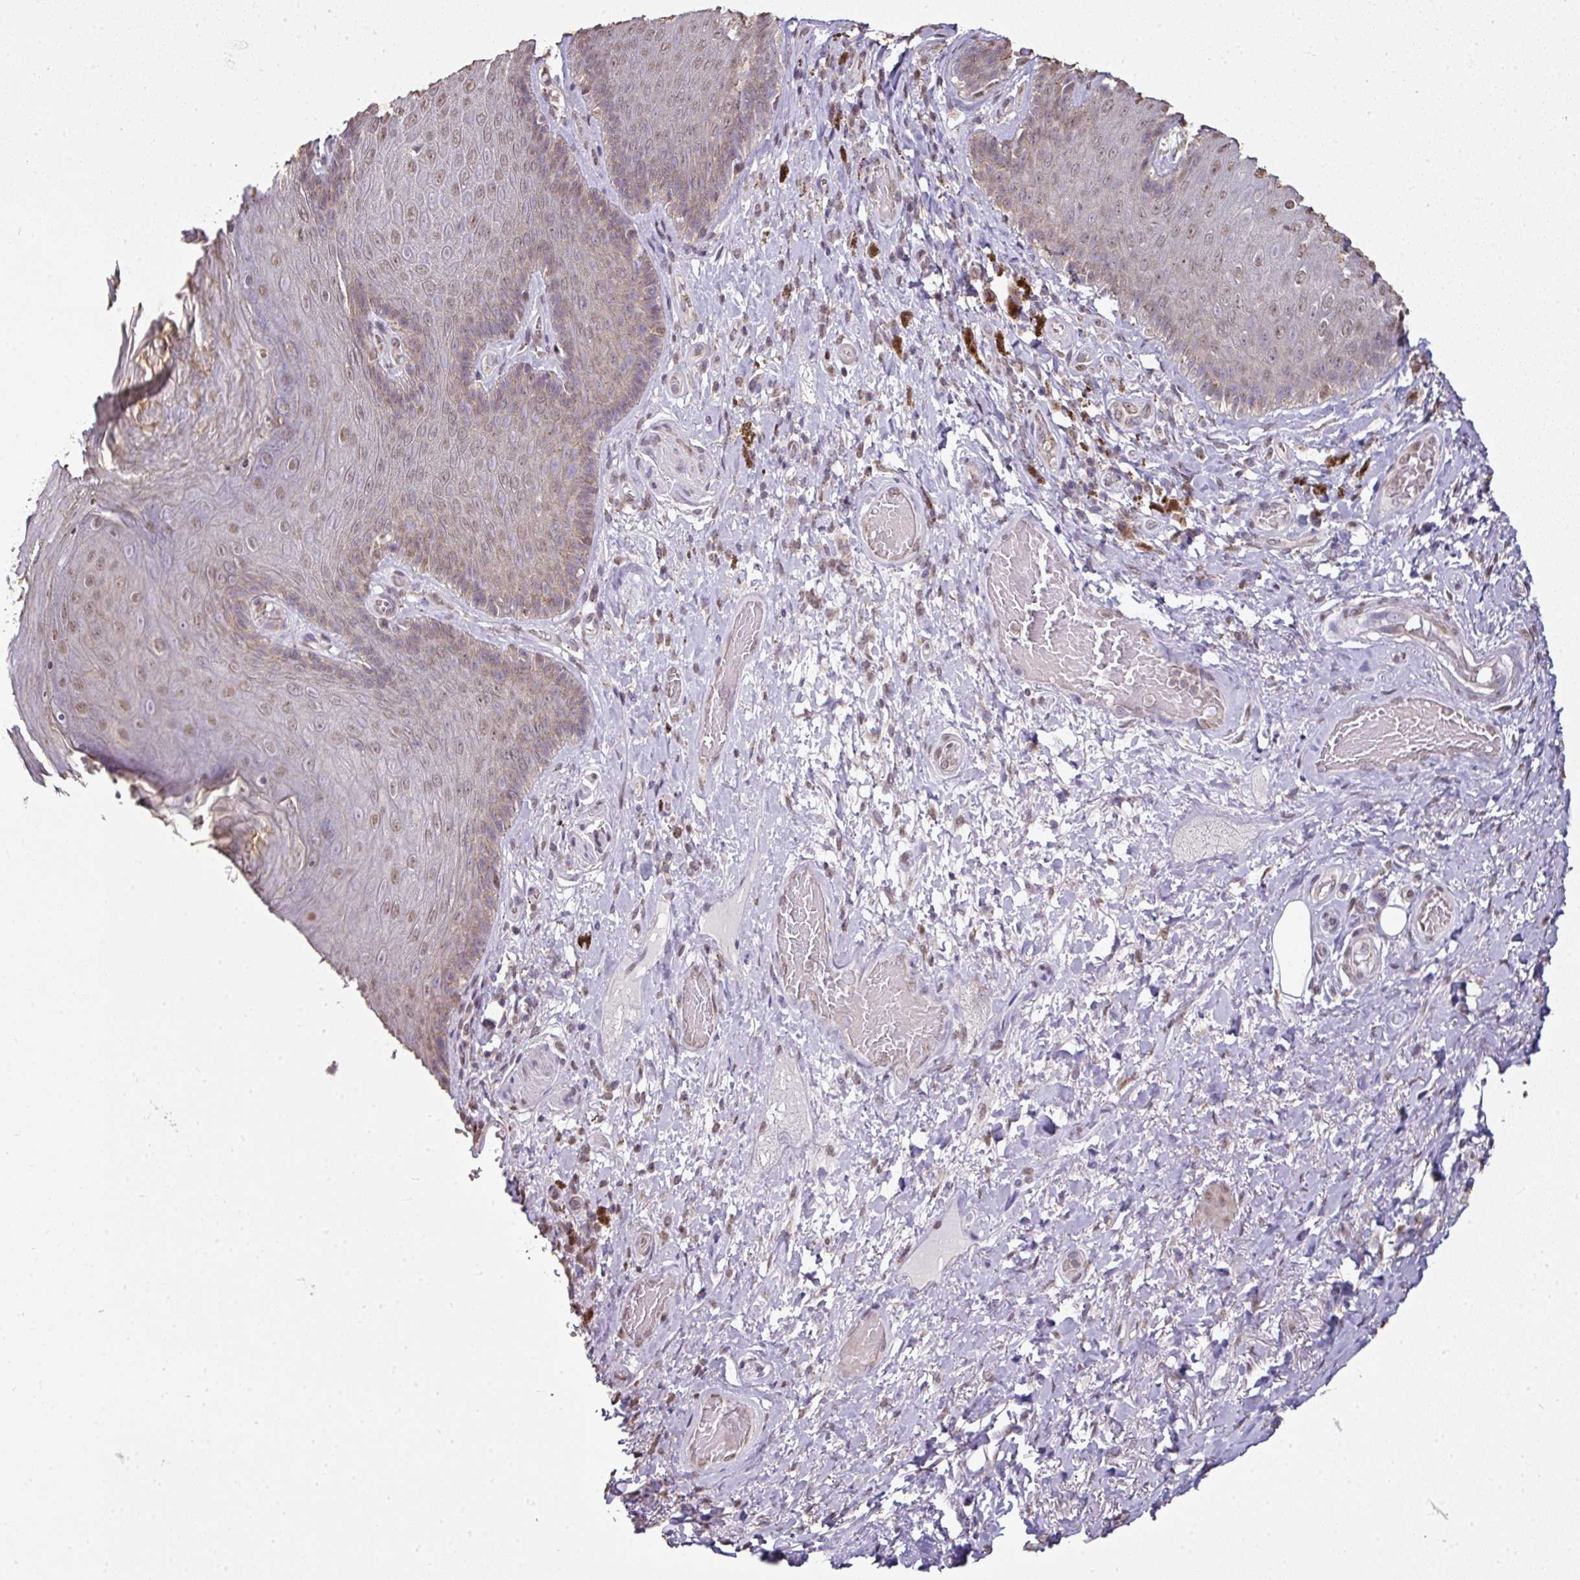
{"staining": {"intensity": "weak", "quantity": "25%-75%", "location": "cytoplasmic/membranous,nuclear"}, "tissue": "skin", "cell_type": "Epidermal cells", "image_type": "normal", "snomed": [{"axis": "morphology", "description": "Normal tissue, NOS"}, {"axis": "topography", "description": "Anal"}, {"axis": "topography", "description": "Peripheral nerve tissue"}], "caption": "A photomicrograph of human skin stained for a protein displays weak cytoplasmic/membranous,nuclear brown staining in epidermal cells. The protein of interest is shown in brown color, while the nuclei are stained blue.", "gene": "JPH2", "patient": {"sex": "male", "age": 53}}